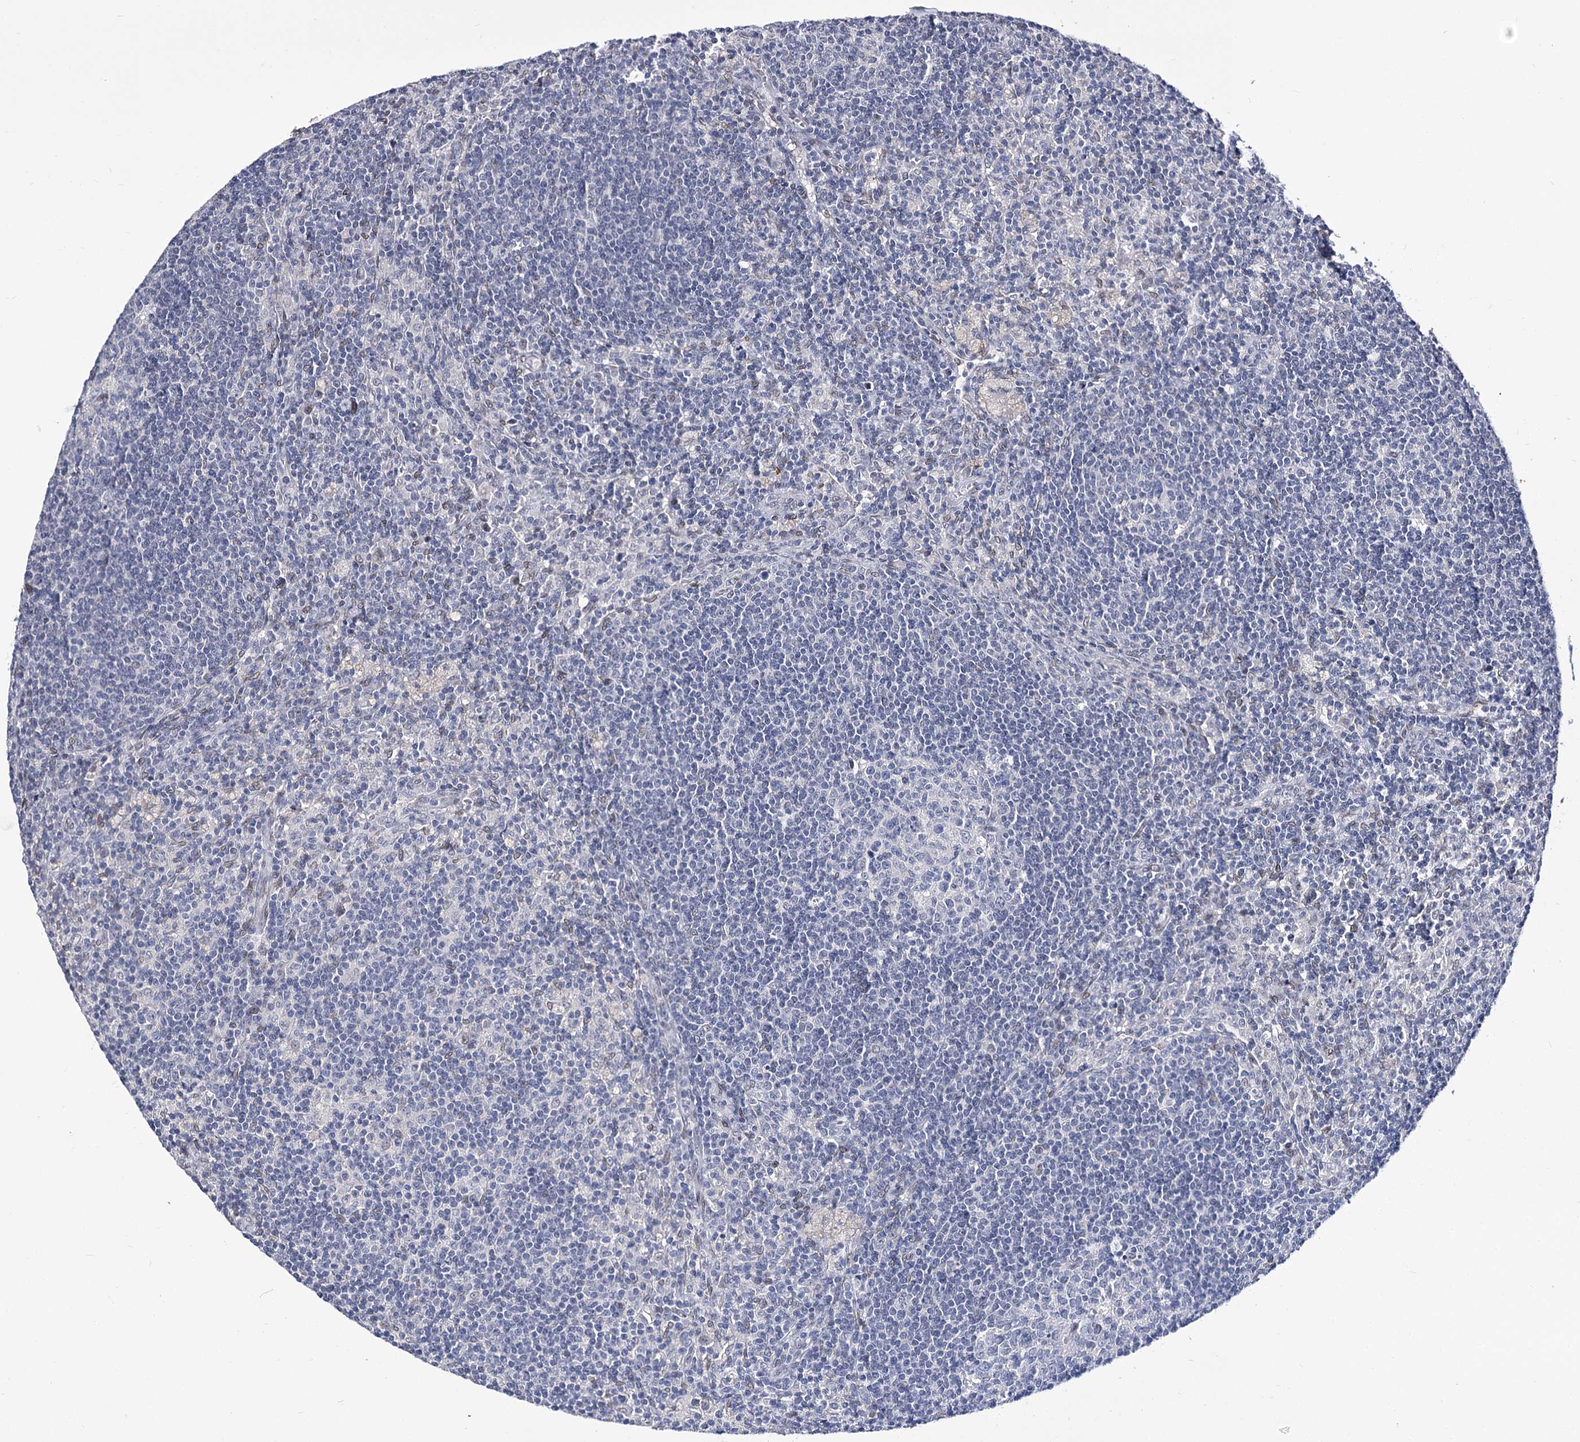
{"staining": {"intensity": "negative", "quantity": "none", "location": "none"}, "tissue": "lymph node", "cell_type": "Germinal center cells", "image_type": "normal", "snomed": [{"axis": "morphology", "description": "Normal tissue, NOS"}, {"axis": "topography", "description": "Lymph node"}], "caption": "An image of human lymph node is negative for staining in germinal center cells. (DAB (3,3'-diaminobenzidine) immunohistochemistry visualized using brightfield microscopy, high magnification).", "gene": "TMEM201", "patient": {"sex": "male", "age": 69}}